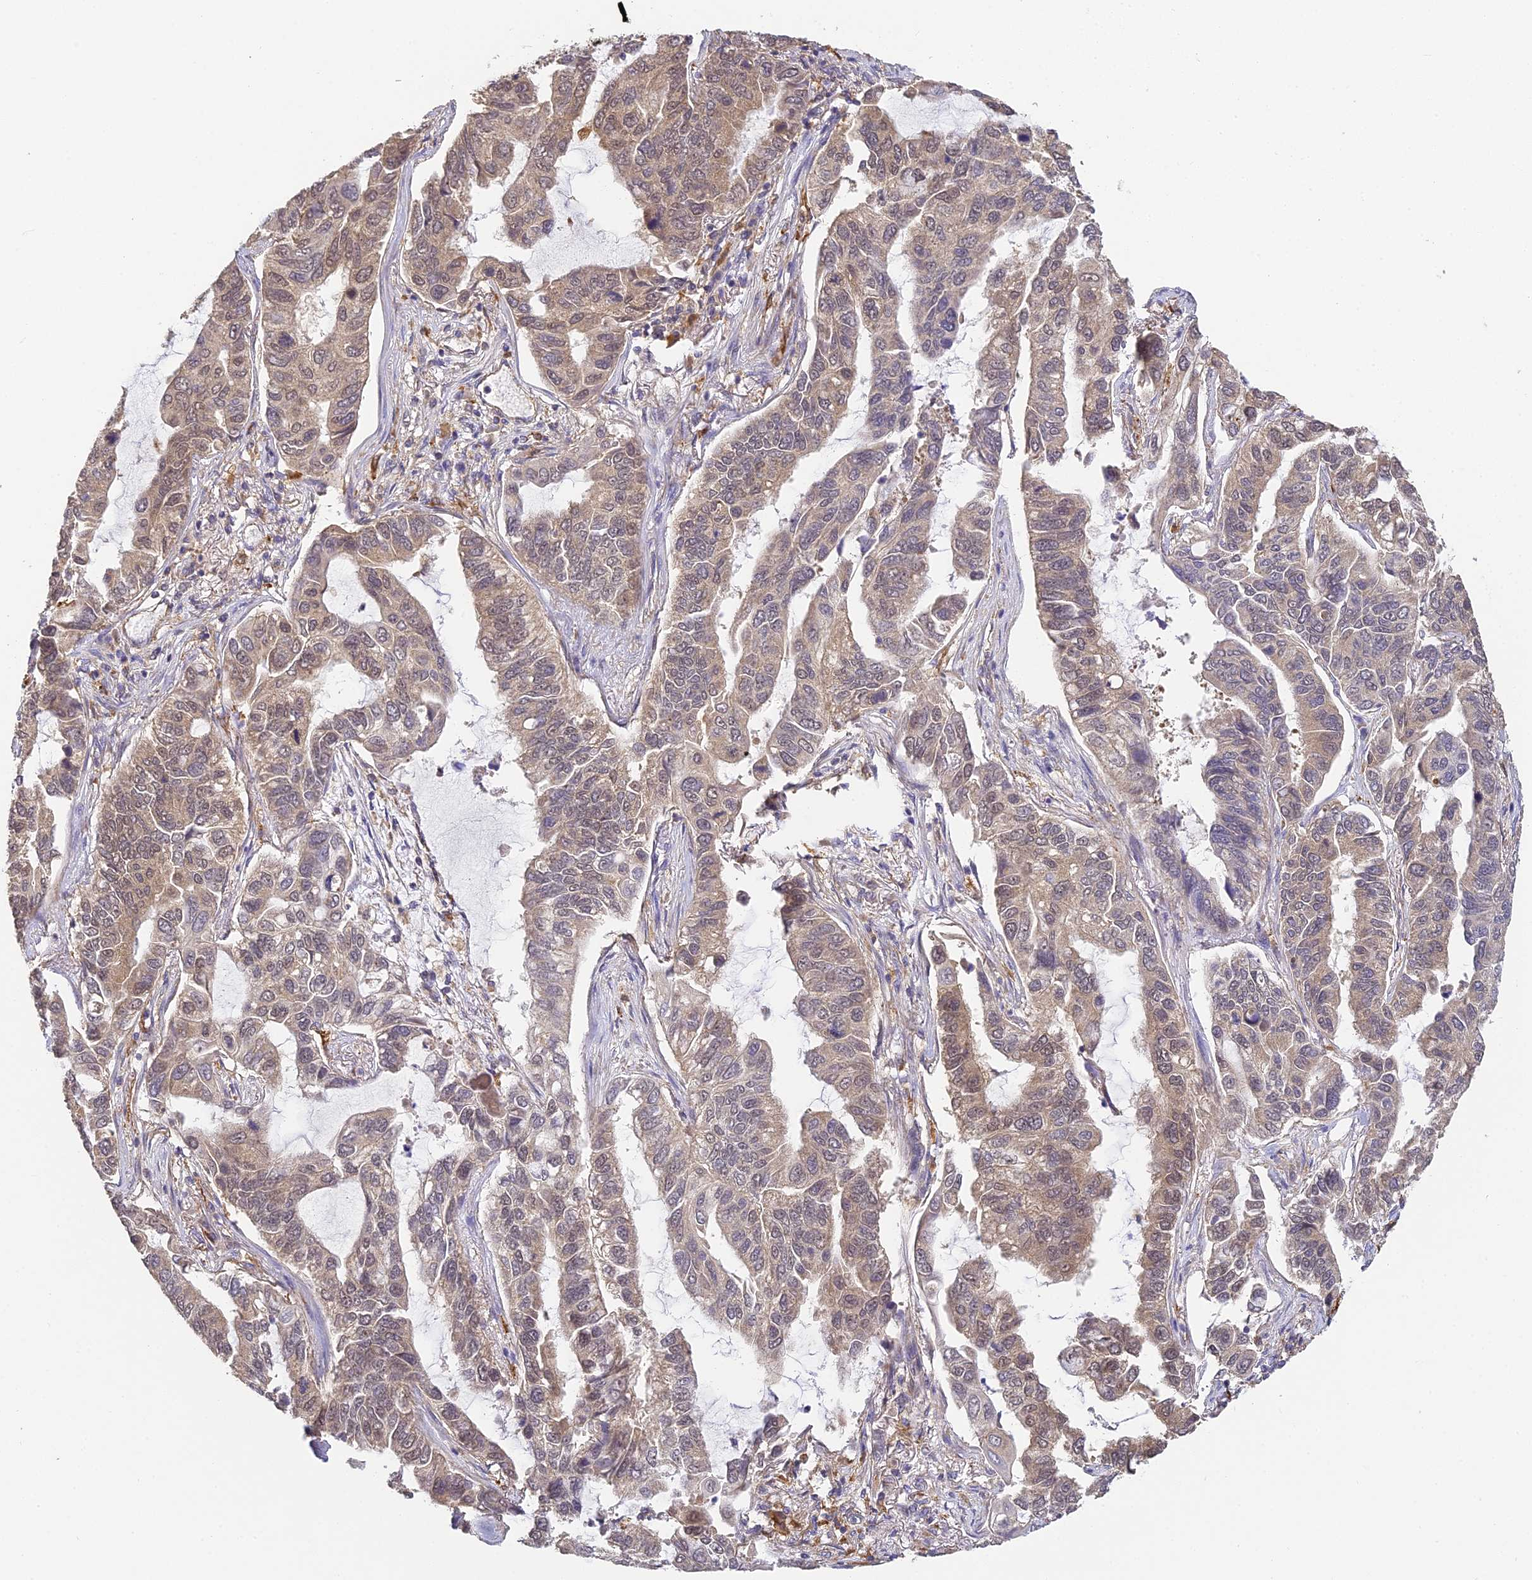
{"staining": {"intensity": "weak", "quantity": "25%-75%", "location": "cytoplasmic/membranous,nuclear"}, "tissue": "lung cancer", "cell_type": "Tumor cells", "image_type": "cancer", "snomed": [{"axis": "morphology", "description": "Adenocarcinoma, NOS"}, {"axis": "topography", "description": "Lung"}], "caption": "Weak cytoplasmic/membranous and nuclear staining for a protein is seen in approximately 25%-75% of tumor cells of lung adenocarcinoma using immunohistochemistry.", "gene": "YAE1", "patient": {"sex": "male", "age": 64}}